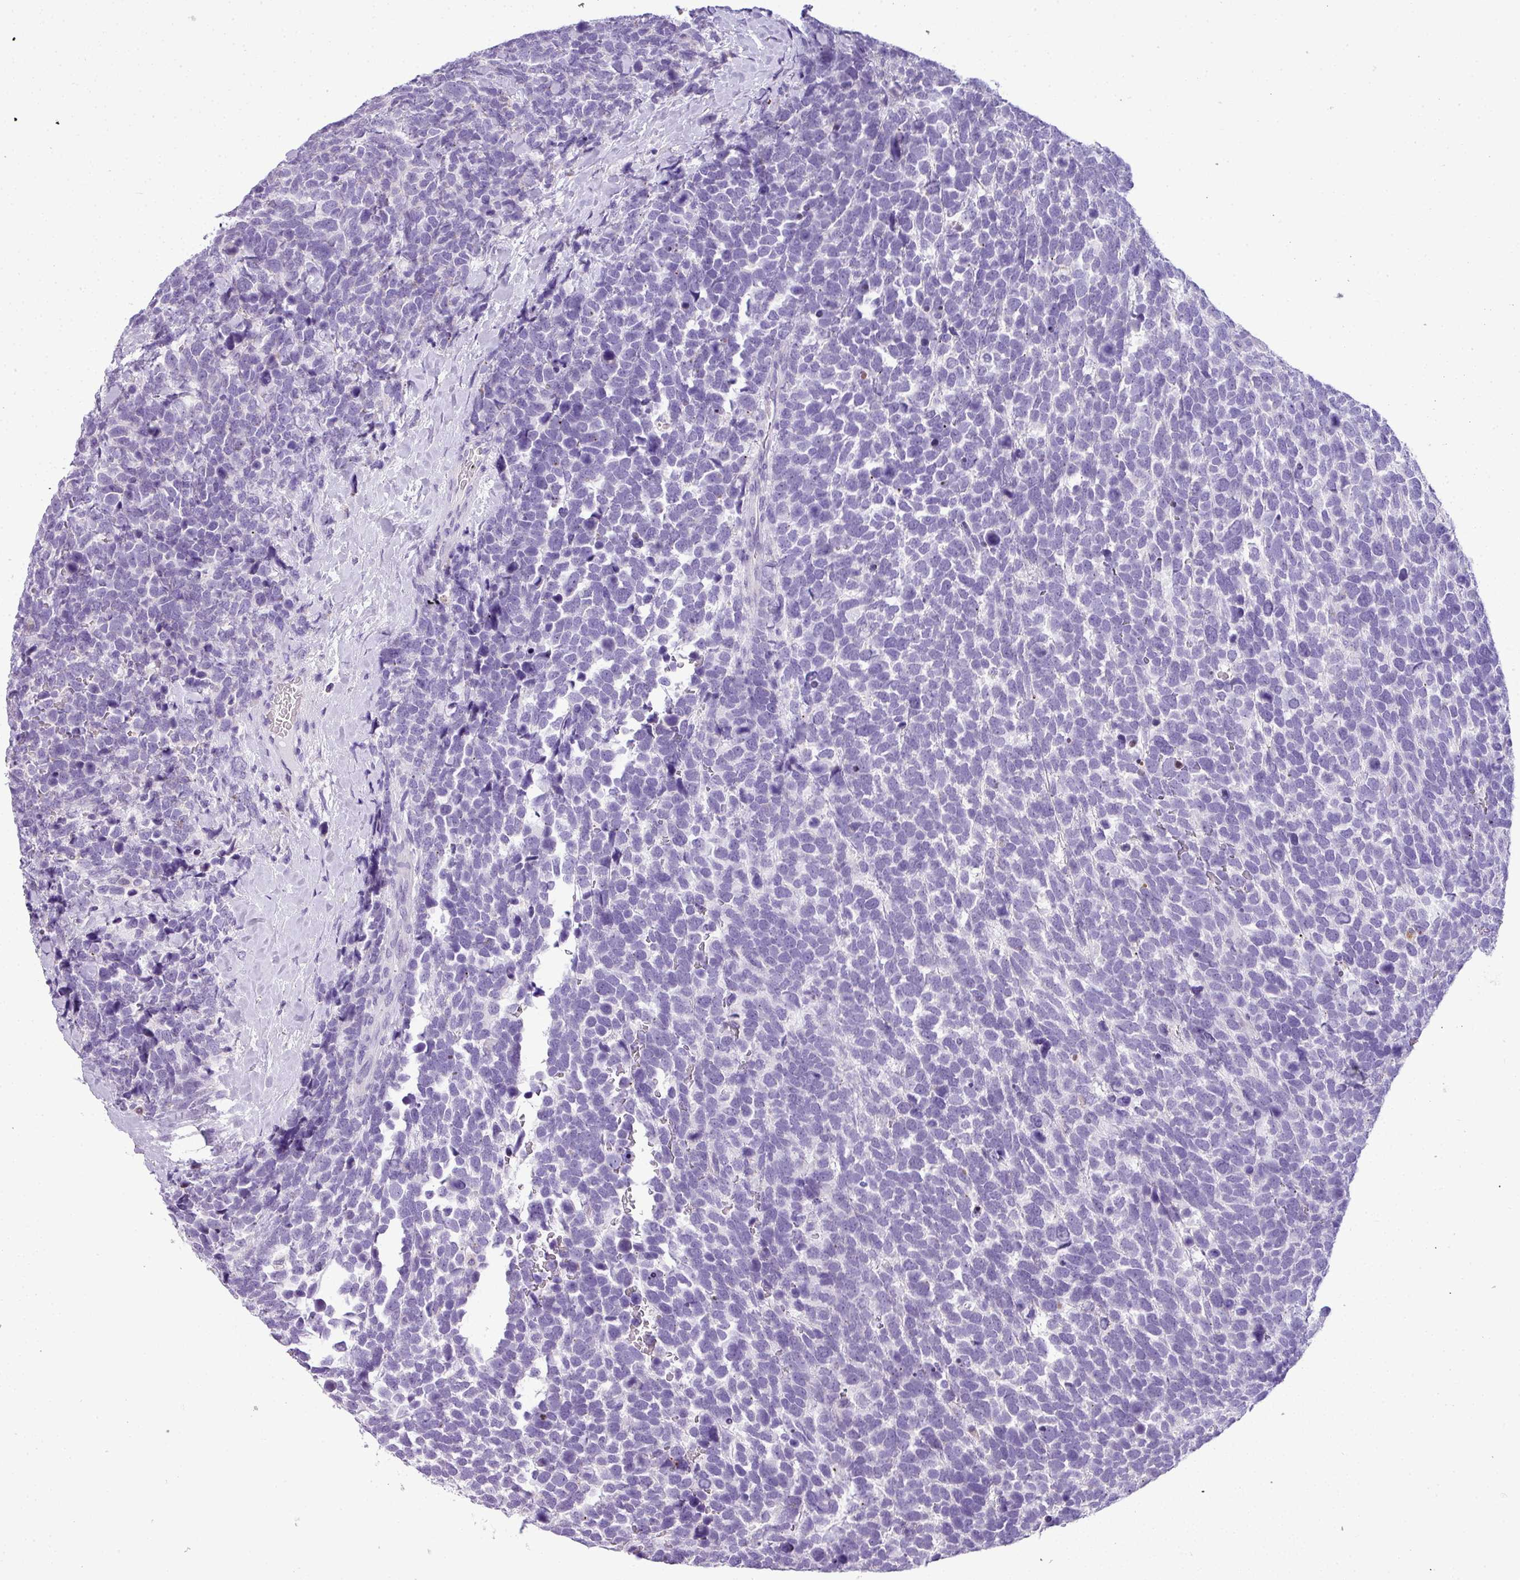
{"staining": {"intensity": "negative", "quantity": "none", "location": "none"}, "tissue": "urothelial cancer", "cell_type": "Tumor cells", "image_type": "cancer", "snomed": [{"axis": "morphology", "description": "Urothelial carcinoma, High grade"}, {"axis": "topography", "description": "Urinary bladder"}], "caption": "Protein analysis of urothelial carcinoma (high-grade) displays no significant positivity in tumor cells.", "gene": "ZNF568", "patient": {"sex": "female", "age": 82}}